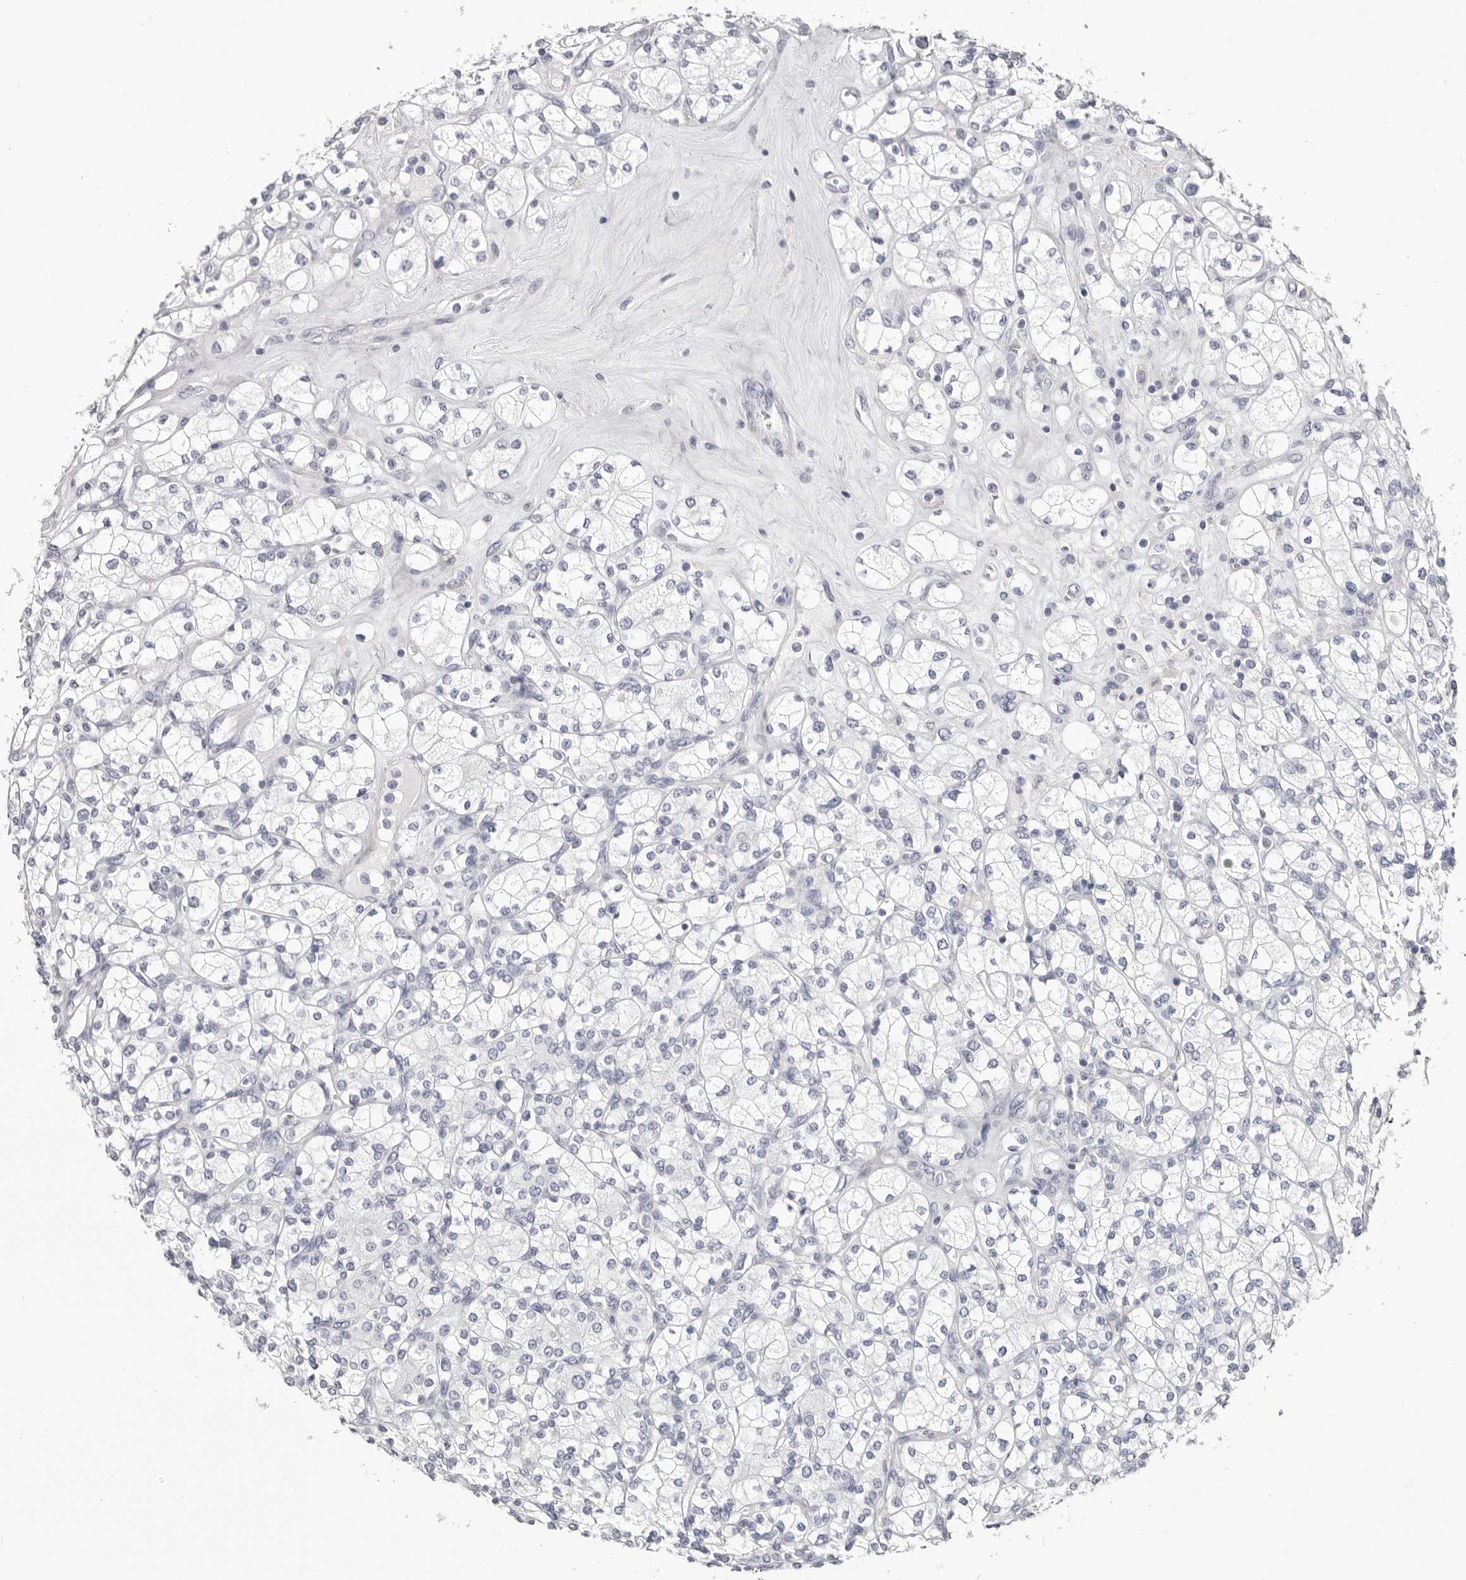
{"staining": {"intensity": "negative", "quantity": "none", "location": "none"}, "tissue": "renal cancer", "cell_type": "Tumor cells", "image_type": "cancer", "snomed": [{"axis": "morphology", "description": "Adenocarcinoma, NOS"}, {"axis": "topography", "description": "Kidney"}], "caption": "DAB immunohistochemical staining of human renal cancer (adenocarcinoma) demonstrates no significant positivity in tumor cells. The staining is performed using DAB brown chromogen with nuclei counter-stained in using hematoxylin.", "gene": "LPO", "patient": {"sex": "male", "age": 77}}